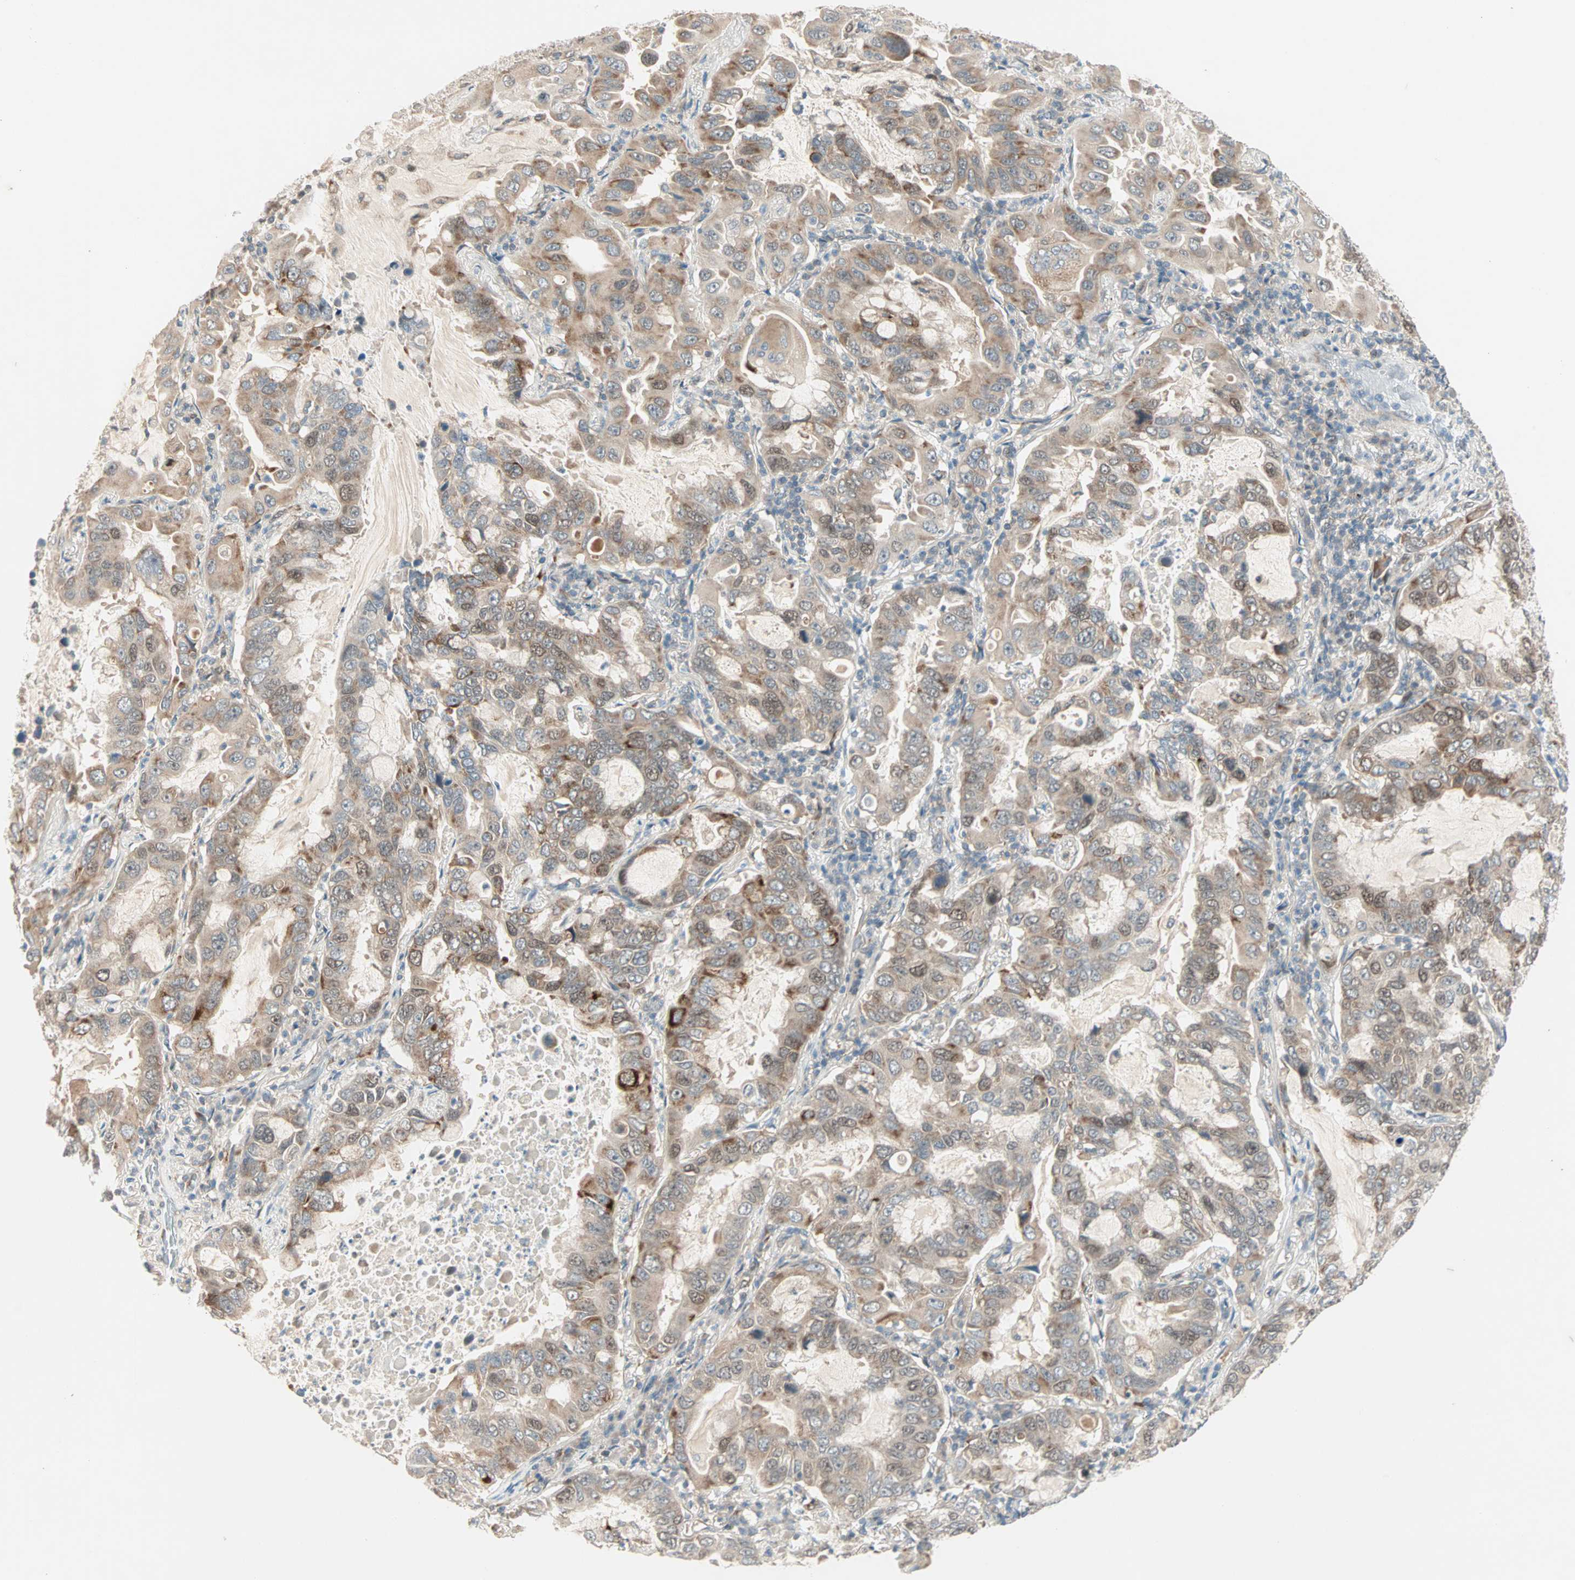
{"staining": {"intensity": "moderate", "quantity": ">75%", "location": "cytoplasmic/membranous,nuclear"}, "tissue": "lung cancer", "cell_type": "Tumor cells", "image_type": "cancer", "snomed": [{"axis": "morphology", "description": "Adenocarcinoma, NOS"}, {"axis": "topography", "description": "Lung"}], "caption": "A medium amount of moderate cytoplasmic/membranous and nuclear staining is seen in approximately >75% of tumor cells in adenocarcinoma (lung) tissue. (DAB (3,3'-diaminobenzidine) = brown stain, brightfield microscopy at high magnification).", "gene": "ZNF37A", "patient": {"sex": "male", "age": 64}}